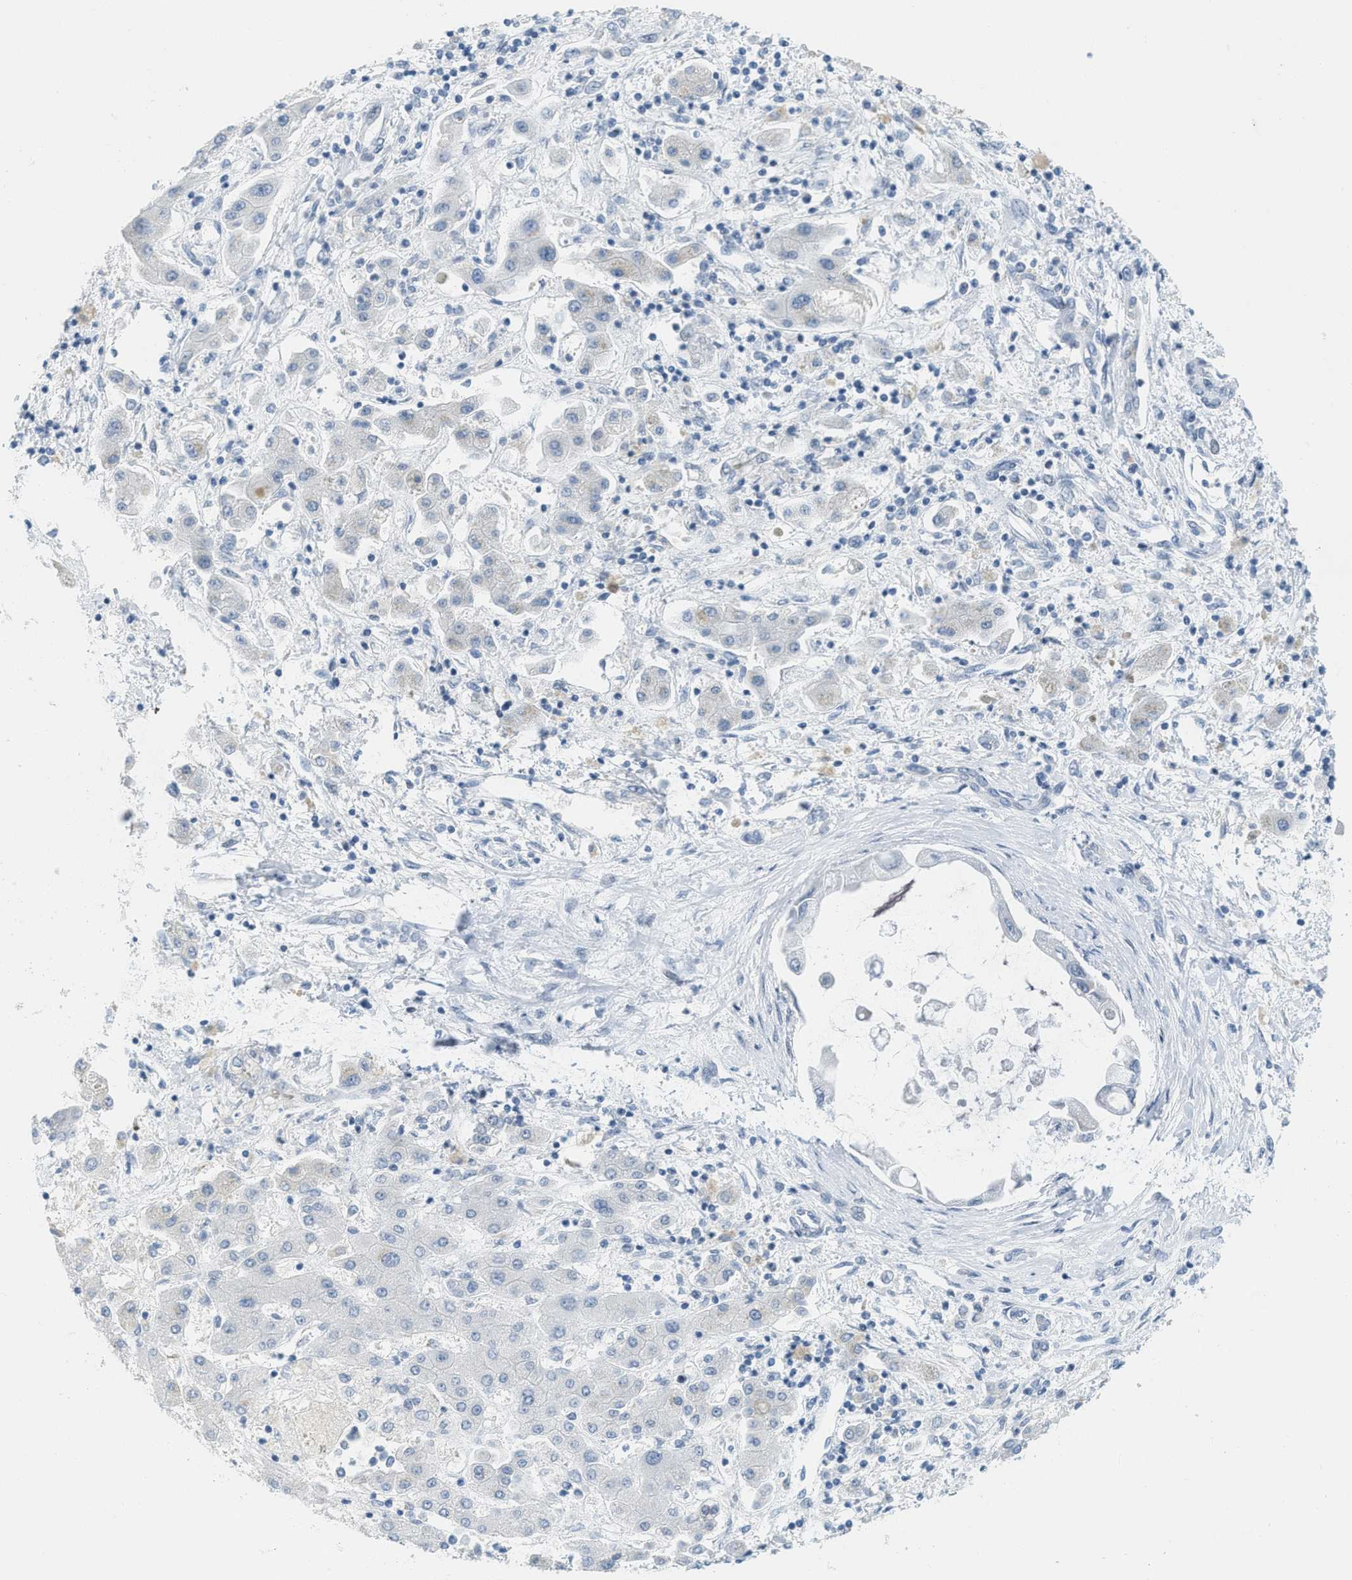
{"staining": {"intensity": "negative", "quantity": "none", "location": "none"}, "tissue": "liver cancer", "cell_type": "Tumor cells", "image_type": "cancer", "snomed": [{"axis": "morphology", "description": "Cholangiocarcinoma"}, {"axis": "topography", "description": "Liver"}], "caption": "Liver cholangiocarcinoma was stained to show a protein in brown. There is no significant staining in tumor cells.", "gene": "PBX1", "patient": {"sex": "male", "age": 50}}